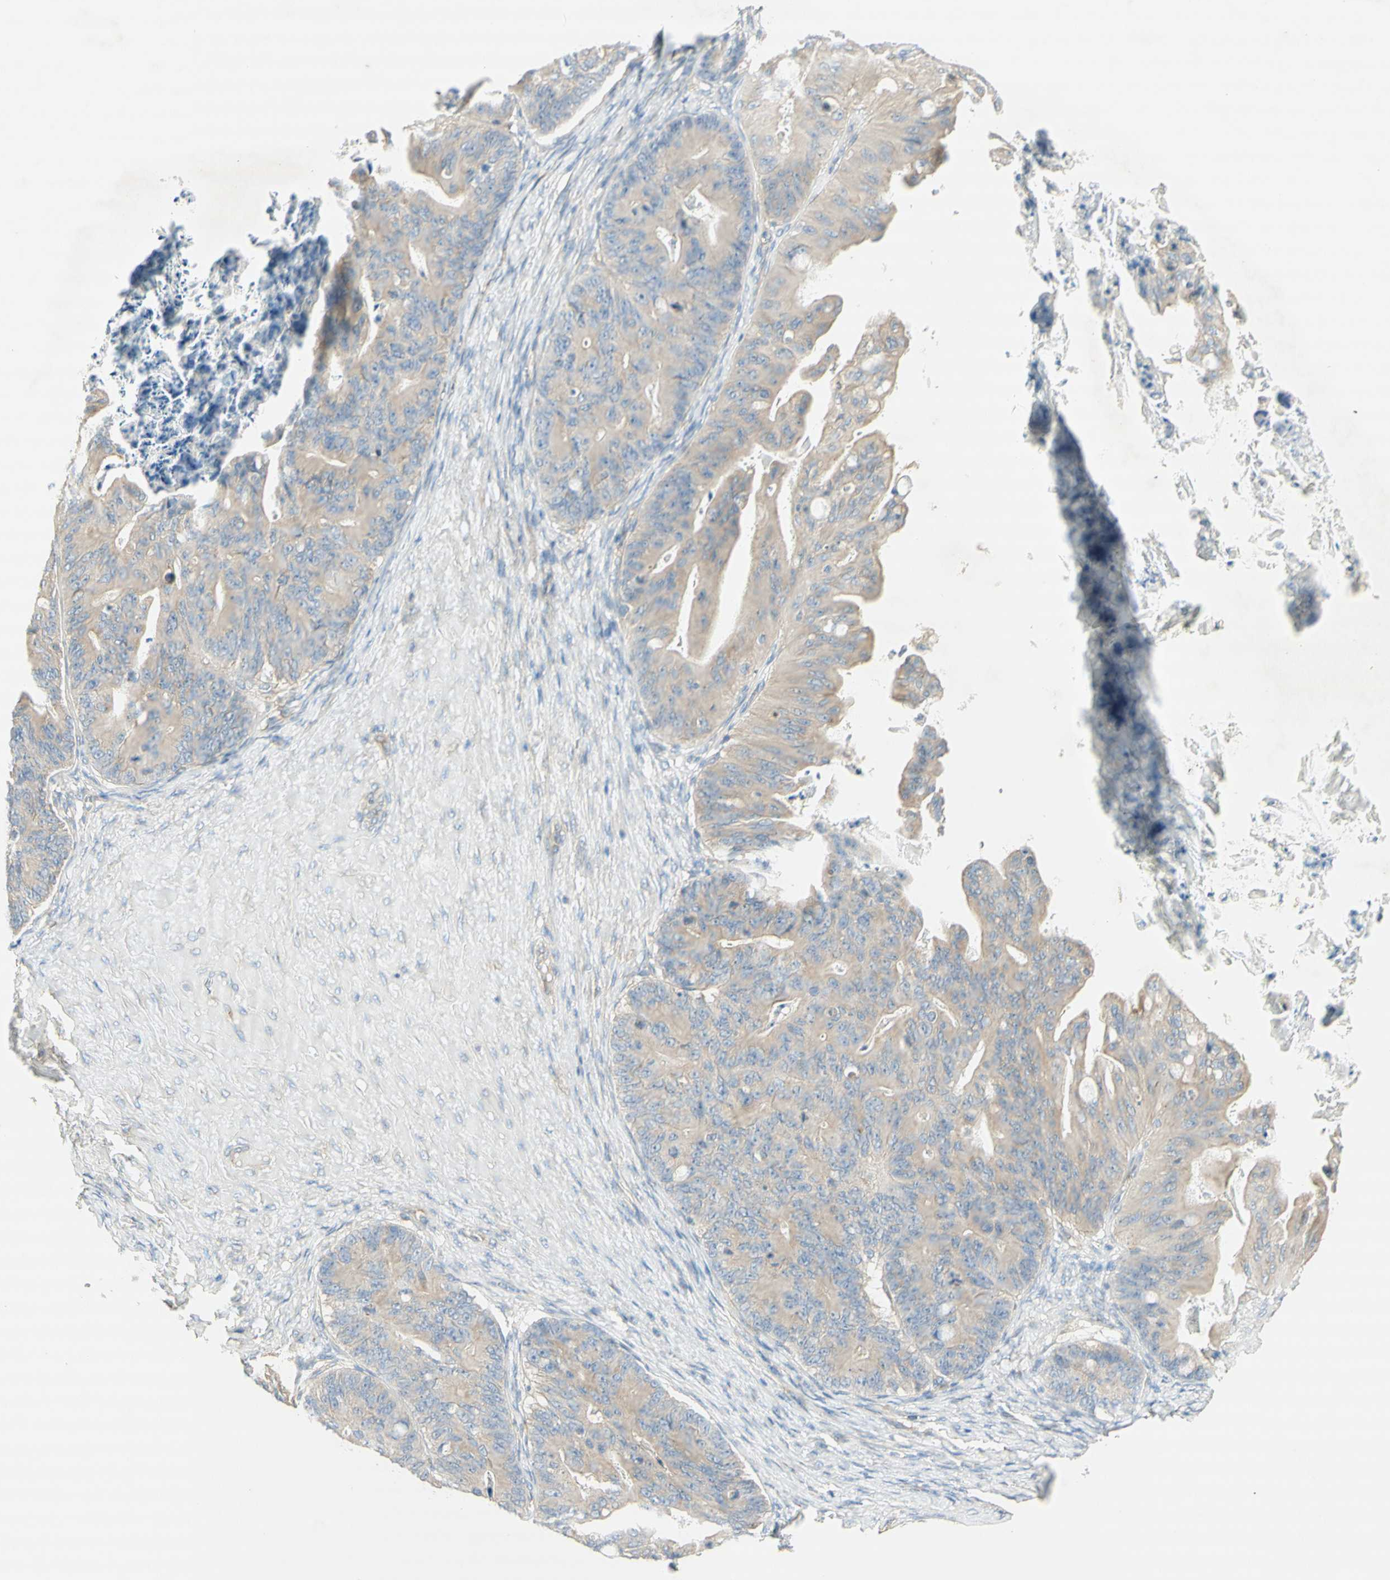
{"staining": {"intensity": "weak", "quantity": ">75%", "location": "cytoplasmic/membranous"}, "tissue": "ovarian cancer", "cell_type": "Tumor cells", "image_type": "cancer", "snomed": [{"axis": "morphology", "description": "Cystadenocarcinoma, mucinous, NOS"}, {"axis": "topography", "description": "Ovary"}], "caption": "Immunohistochemical staining of human ovarian cancer exhibits low levels of weak cytoplasmic/membranous staining in about >75% of tumor cells. The staining was performed using DAB to visualize the protein expression in brown, while the nuclei were stained in blue with hematoxylin (Magnification: 20x).", "gene": "DYNC1H1", "patient": {"sex": "female", "age": 37}}